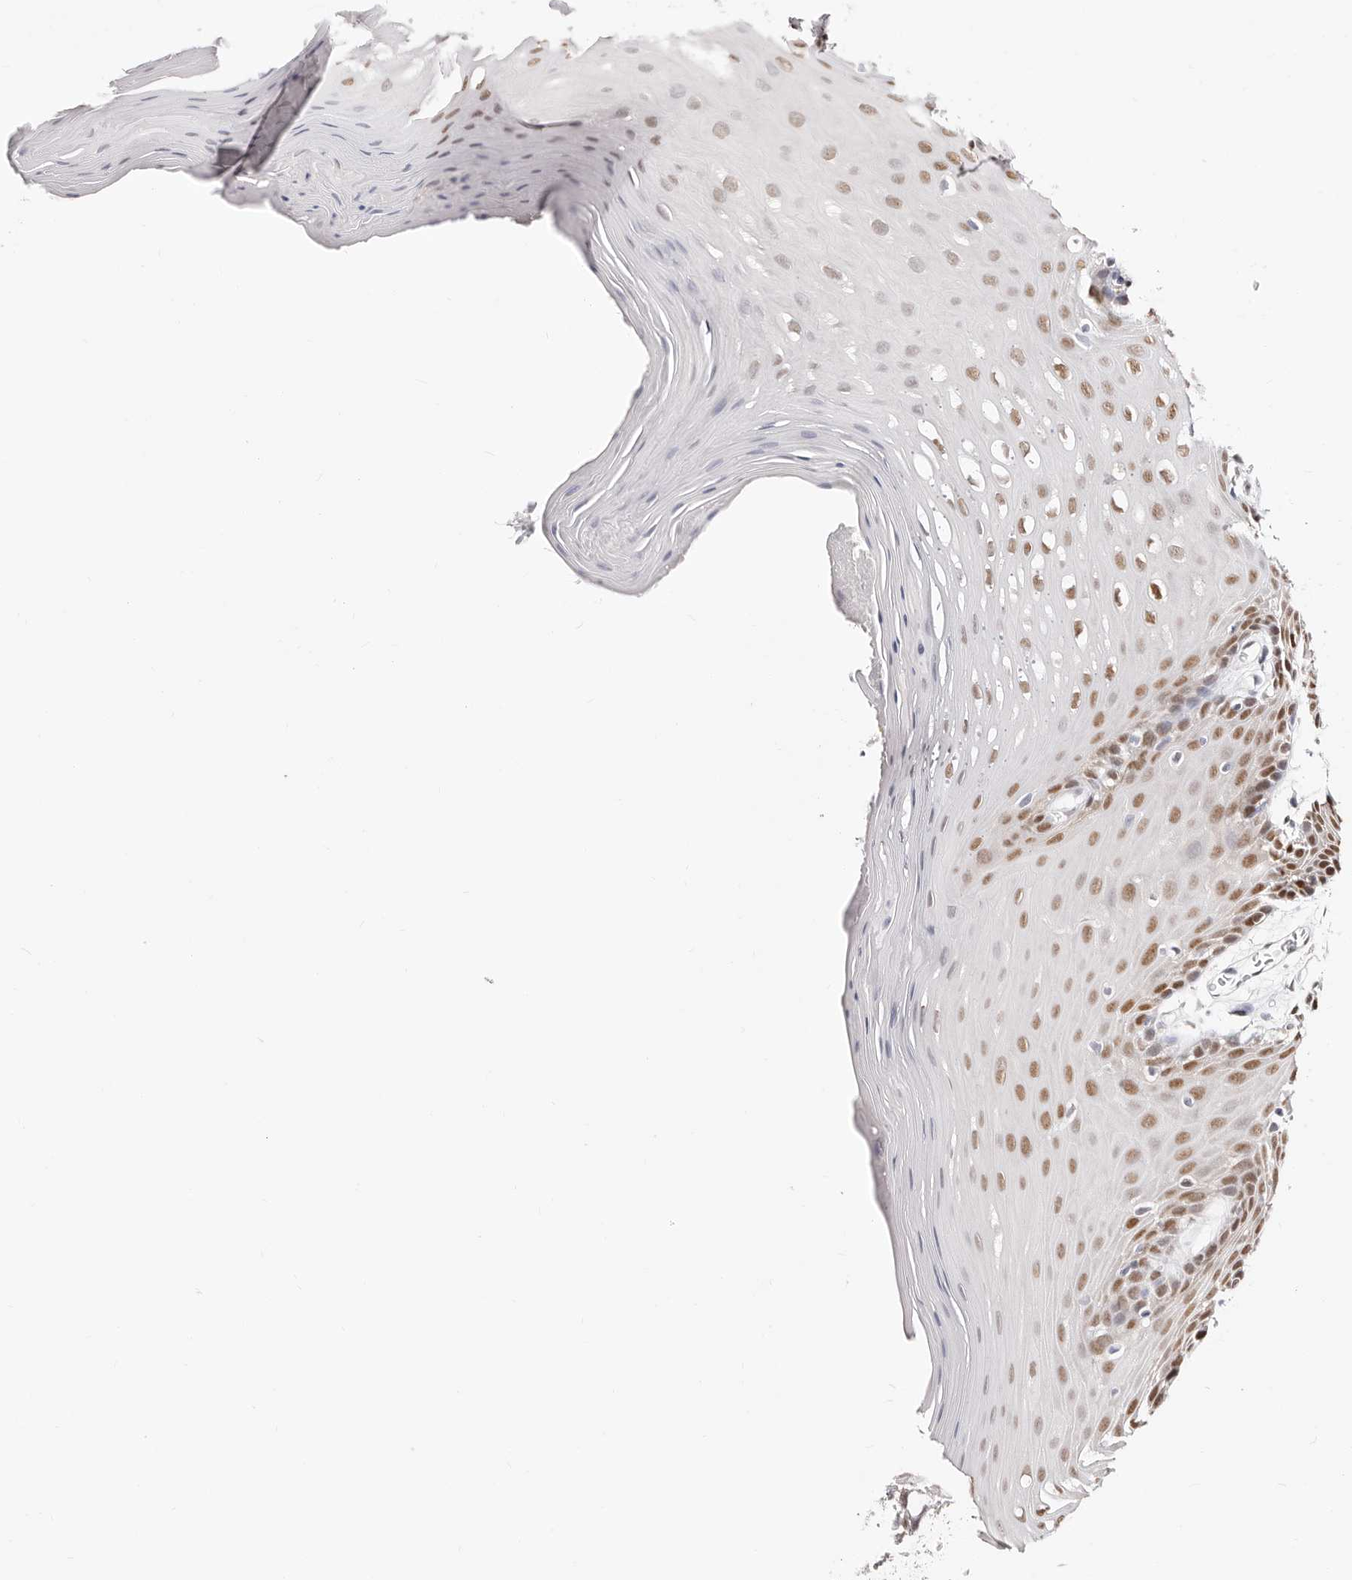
{"staining": {"intensity": "moderate", "quantity": ">75%", "location": "nuclear"}, "tissue": "oral mucosa", "cell_type": "Squamous epithelial cells", "image_type": "normal", "snomed": [{"axis": "morphology", "description": "Normal tissue, NOS"}, {"axis": "morphology", "description": "Squamous cell carcinoma, NOS"}, {"axis": "topography", "description": "Skeletal muscle"}, {"axis": "topography", "description": "Oral tissue"}, {"axis": "topography", "description": "Salivary gland"}, {"axis": "topography", "description": "Head-Neck"}], "caption": "A brown stain highlights moderate nuclear expression of a protein in squamous epithelial cells of normal oral mucosa. The protein of interest is stained brown, and the nuclei are stained in blue (DAB (3,3'-diaminobenzidine) IHC with brightfield microscopy, high magnification).", "gene": "TKT", "patient": {"sex": "male", "age": 54}}